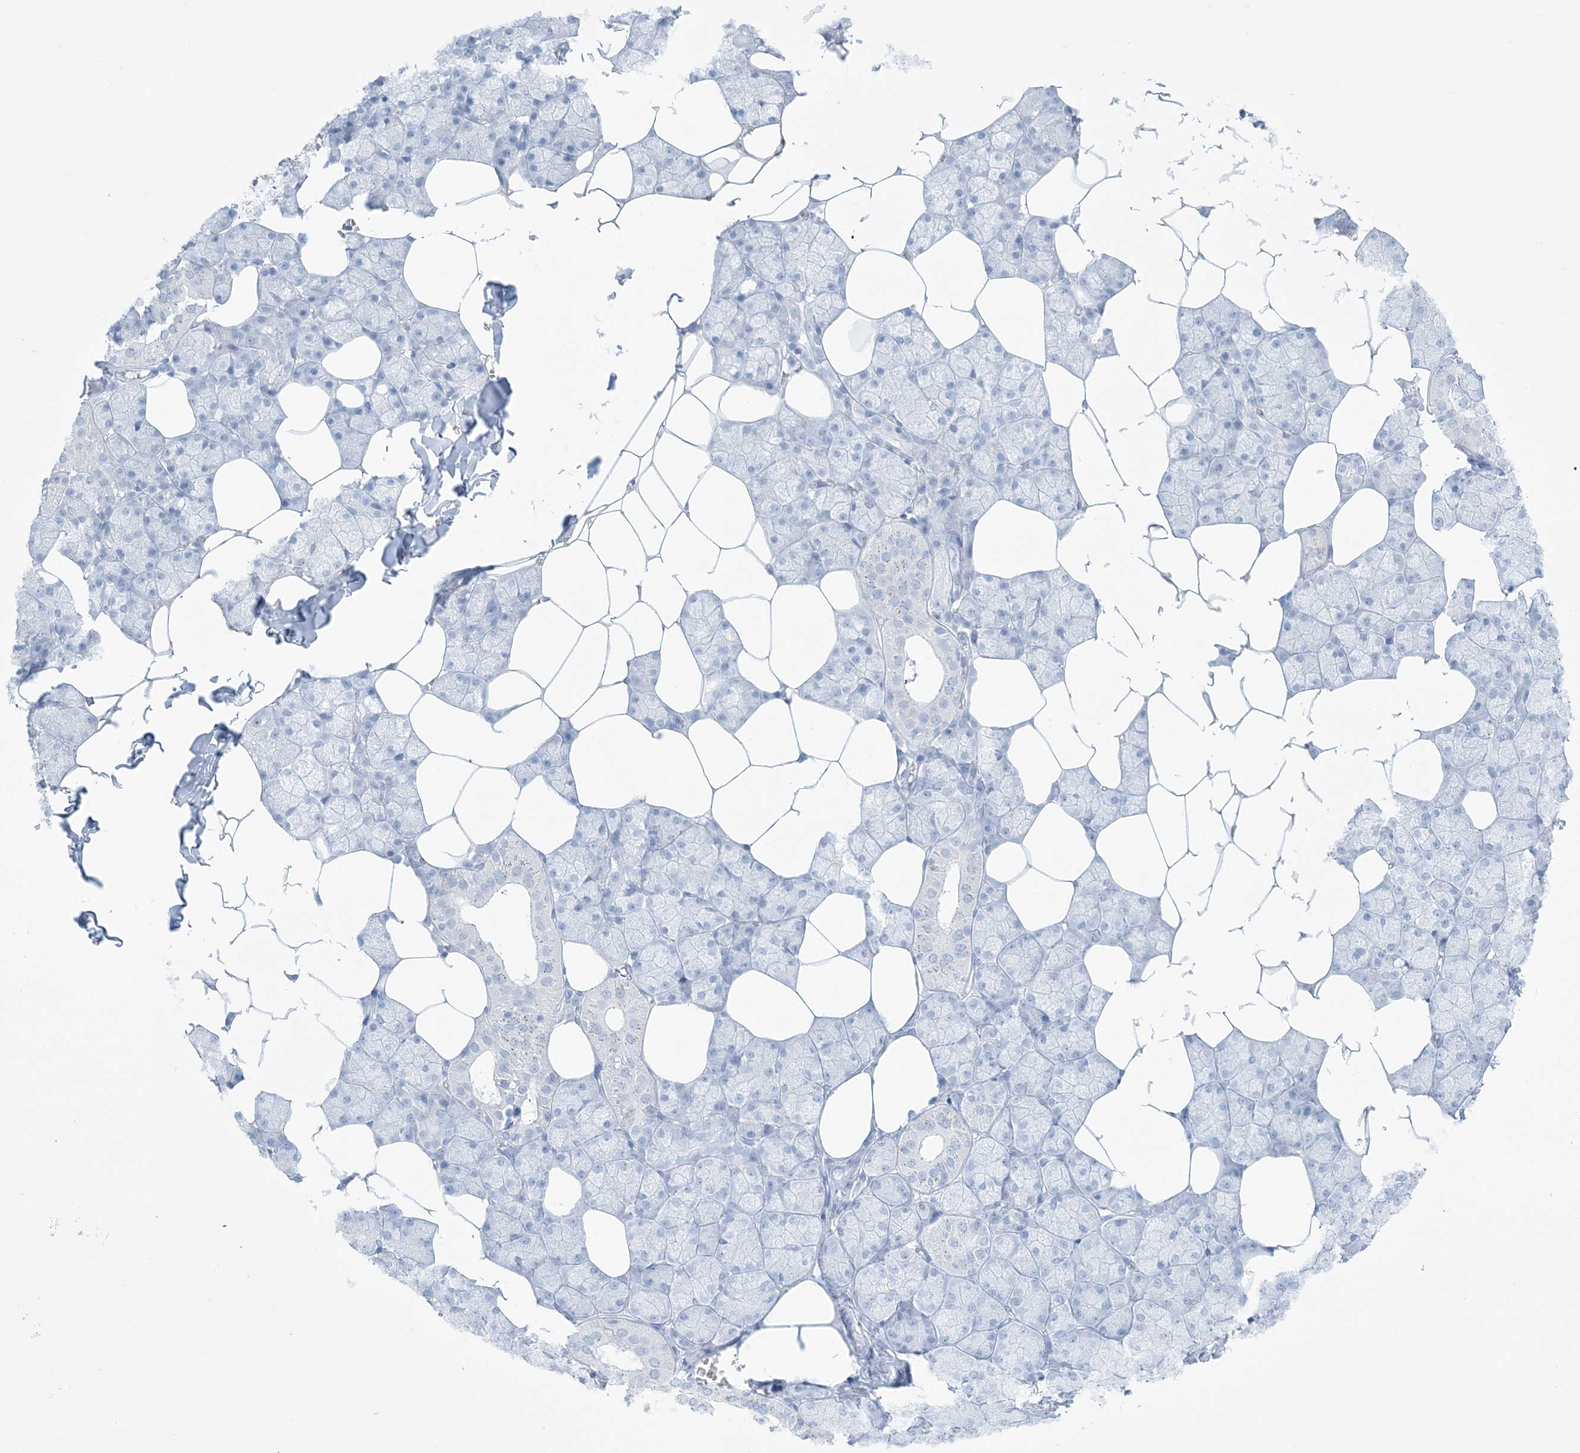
{"staining": {"intensity": "negative", "quantity": "none", "location": "none"}, "tissue": "salivary gland", "cell_type": "Glandular cells", "image_type": "normal", "snomed": [{"axis": "morphology", "description": "Normal tissue, NOS"}, {"axis": "topography", "description": "Salivary gland"}], "caption": "High power microscopy photomicrograph of an immunohistochemistry (IHC) photomicrograph of unremarkable salivary gland, revealing no significant positivity in glandular cells. (DAB (3,3'-diaminobenzidine) immunohistochemistry (IHC) visualized using brightfield microscopy, high magnification).", "gene": "AGXT", "patient": {"sex": "male", "age": 62}}